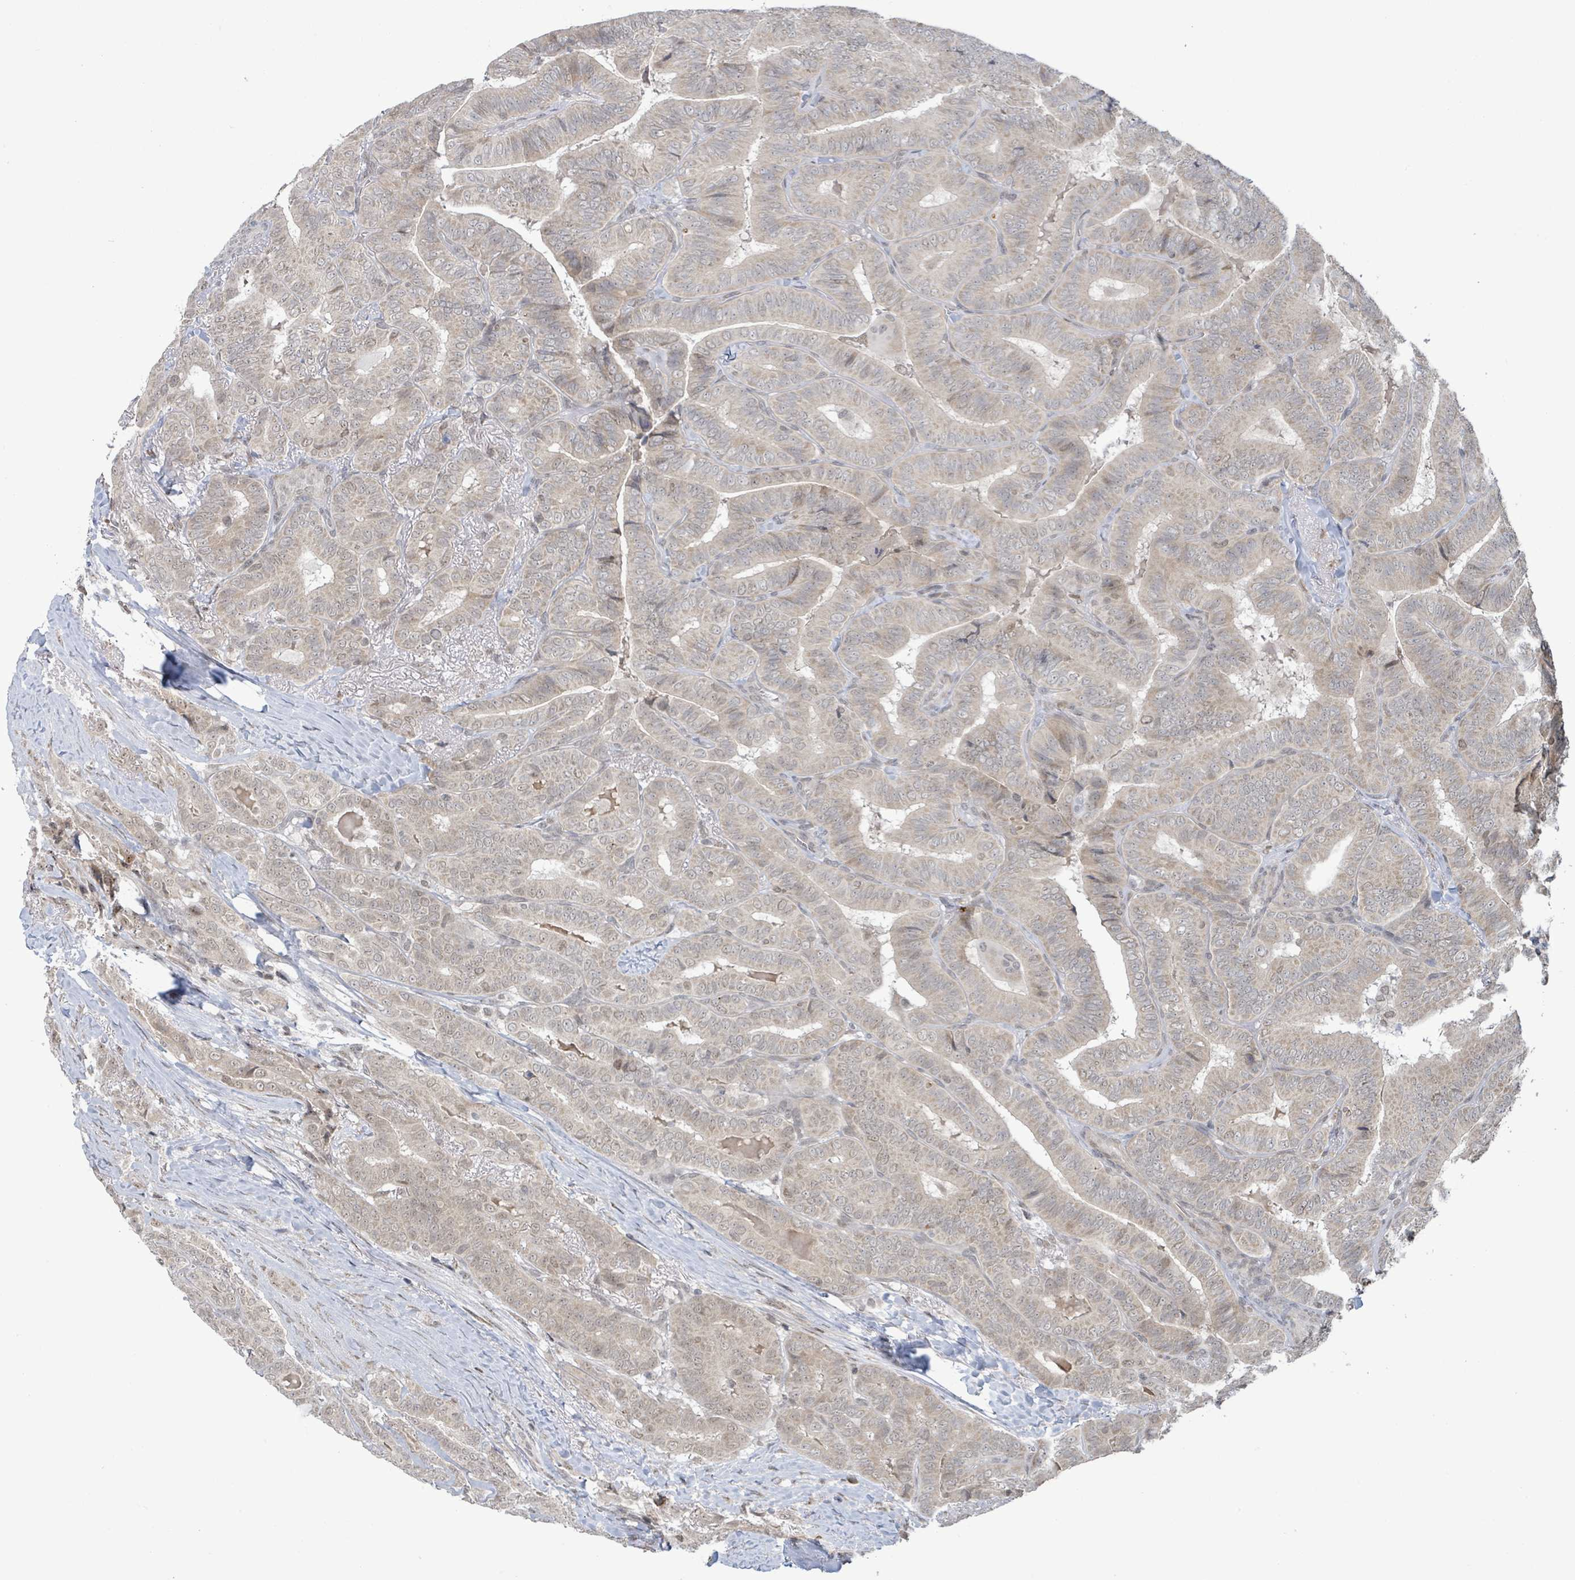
{"staining": {"intensity": "weak", "quantity": "<25%", "location": "nuclear"}, "tissue": "thyroid cancer", "cell_type": "Tumor cells", "image_type": "cancer", "snomed": [{"axis": "morphology", "description": "Papillary adenocarcinoma, NOS"}, {"axis": "topography", "description": "Thyroid gland"}], "caption": "Protein analysis of thyroid papillary adenocarcinoma exhibits no significant staining in tumor cells.", "gene": "SBF2", "patient": {"sex": "male", "age": 61}}